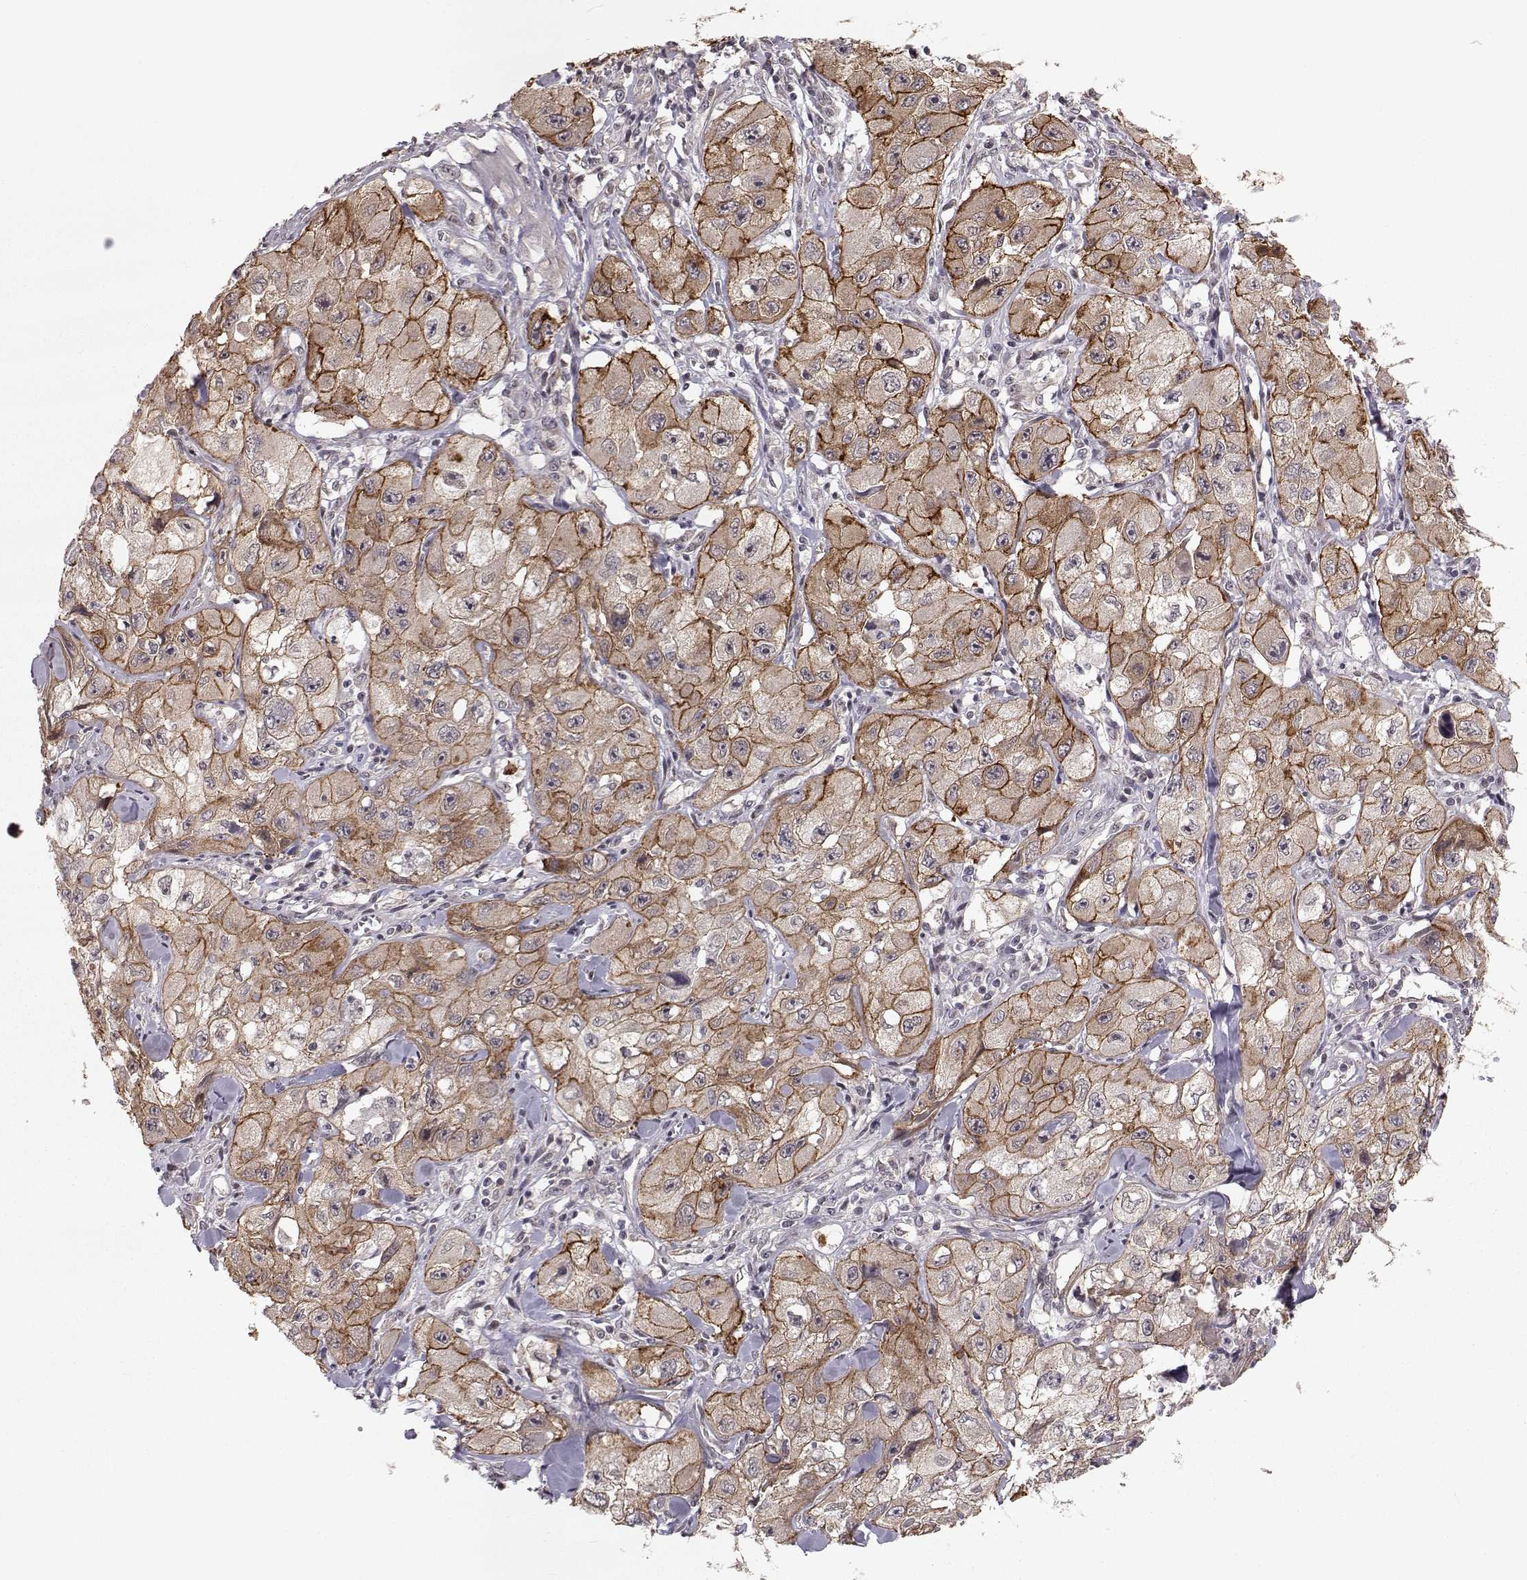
{"staining": {"intensity": "moderate", "quantity": ">75%", "location": "cytoplasmic/membranous"}, "tissue": "skin cancer", "cell_type": "Tumor cells", "image_type": "cancer", "snomed": [{"axis": "morphology", "description": "Squamous cell carcinoma, NOS"}, {"axis": "topography", "description": "Skin"}, {"axis": "topography", "description": "Subcutis"}], "caption": "Immunohistochemical staining of human skin squamous cell carcinoma exhibits medium levels of moderate cytoplasmic/membranous expression in about >75% of tumor cells.", "gene": "PLEKHG3", "patient": {"sex": "male", "age": 73}}